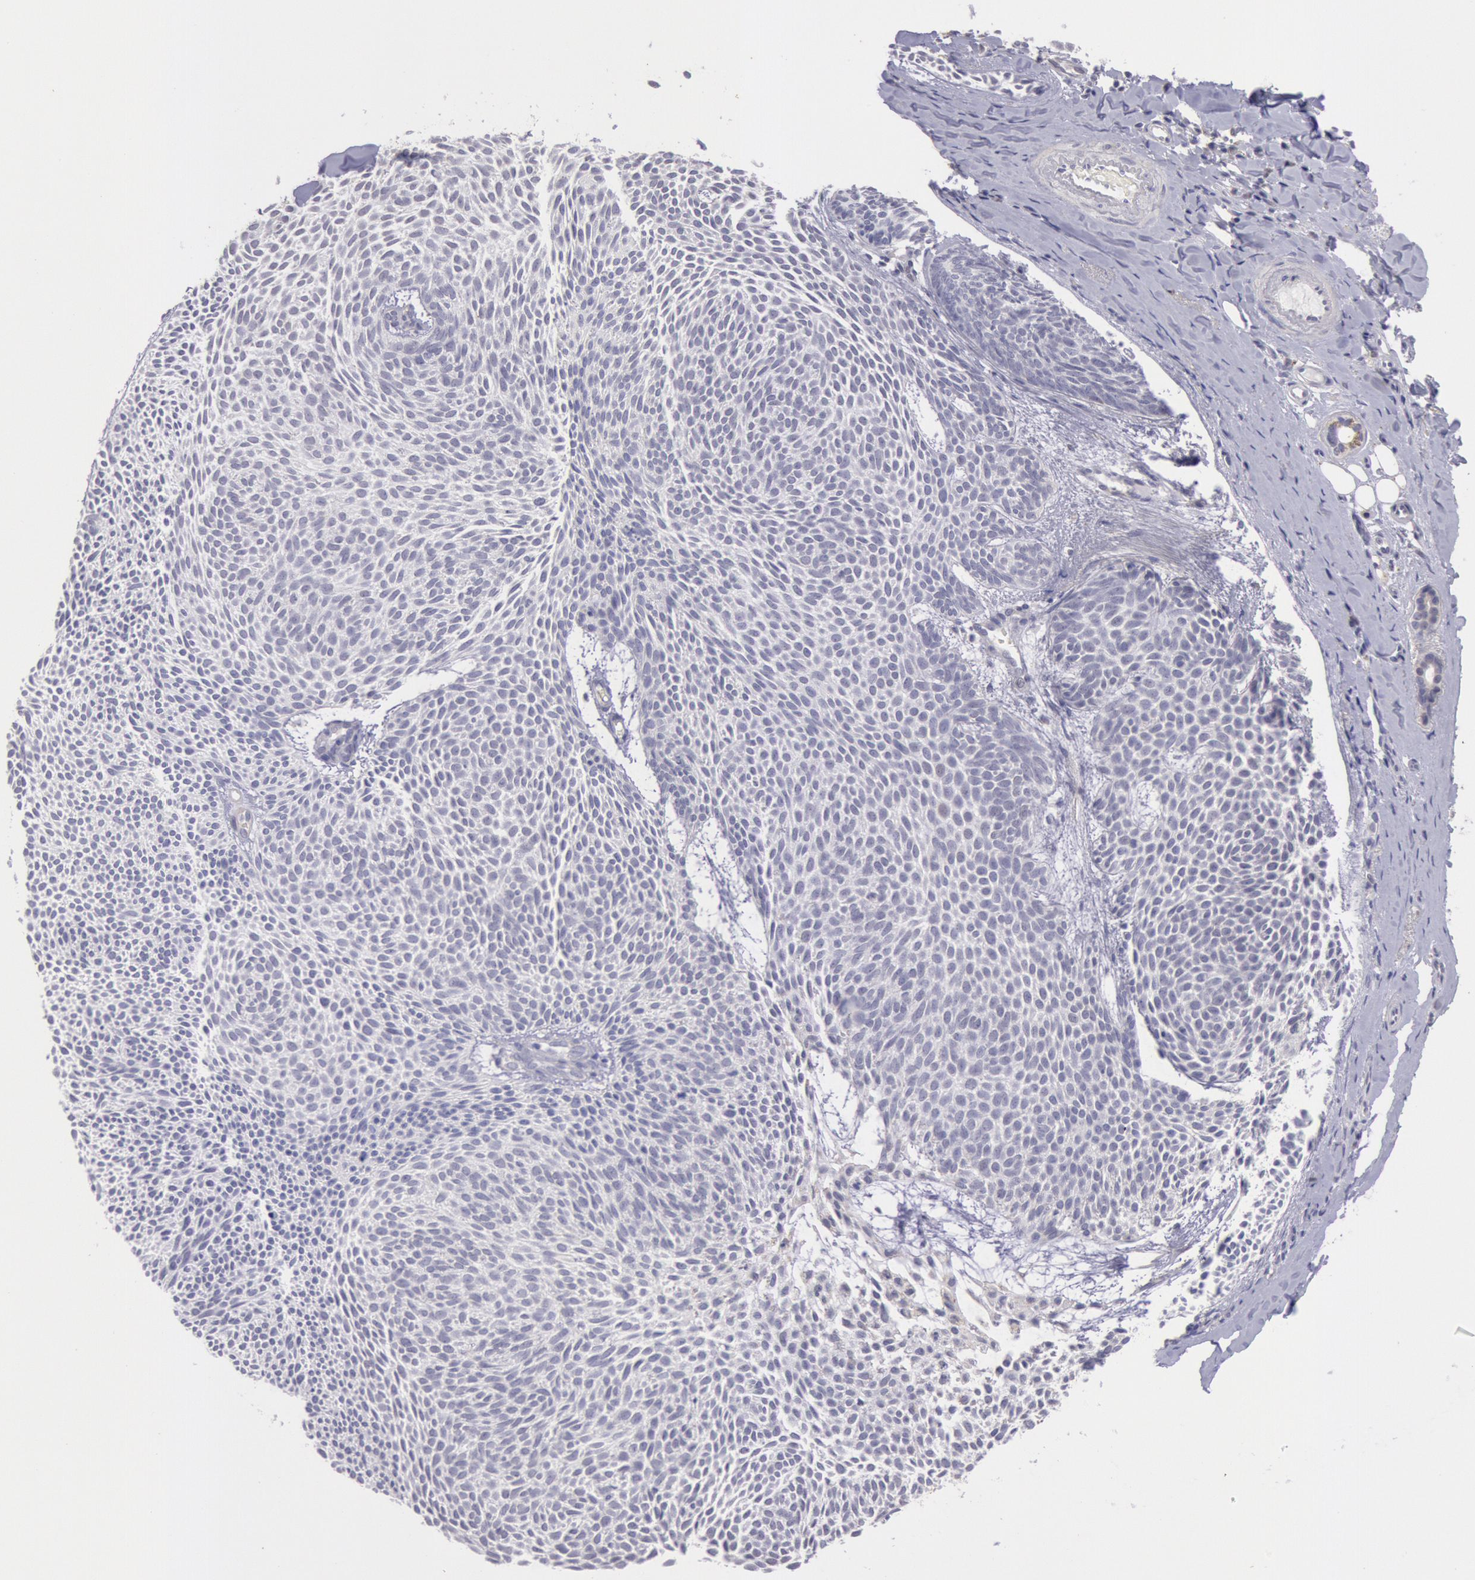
{"staining": {"intensity": "weak", "quantity": "25%-75%", "location": "cytoplasmic/membranous"}, "tissue": "skin cancer", "cell_type": "Tumor cells", "image_type": "cancer", "snomed": [{"axis": "morphology", "description": "Basal cell carcinoma"}, {"axis": "topography", "description": "Skin"}], "caption": "Skin cancer (basal cell carcinoma) tissue exhibits weak cytoplasmic/membranous staining in approximately 25%-75% of tumor cells, visualized by immunohistochemistry.", "gene": "FRMD6", "patient": {"sex": "male", "age": 84}}